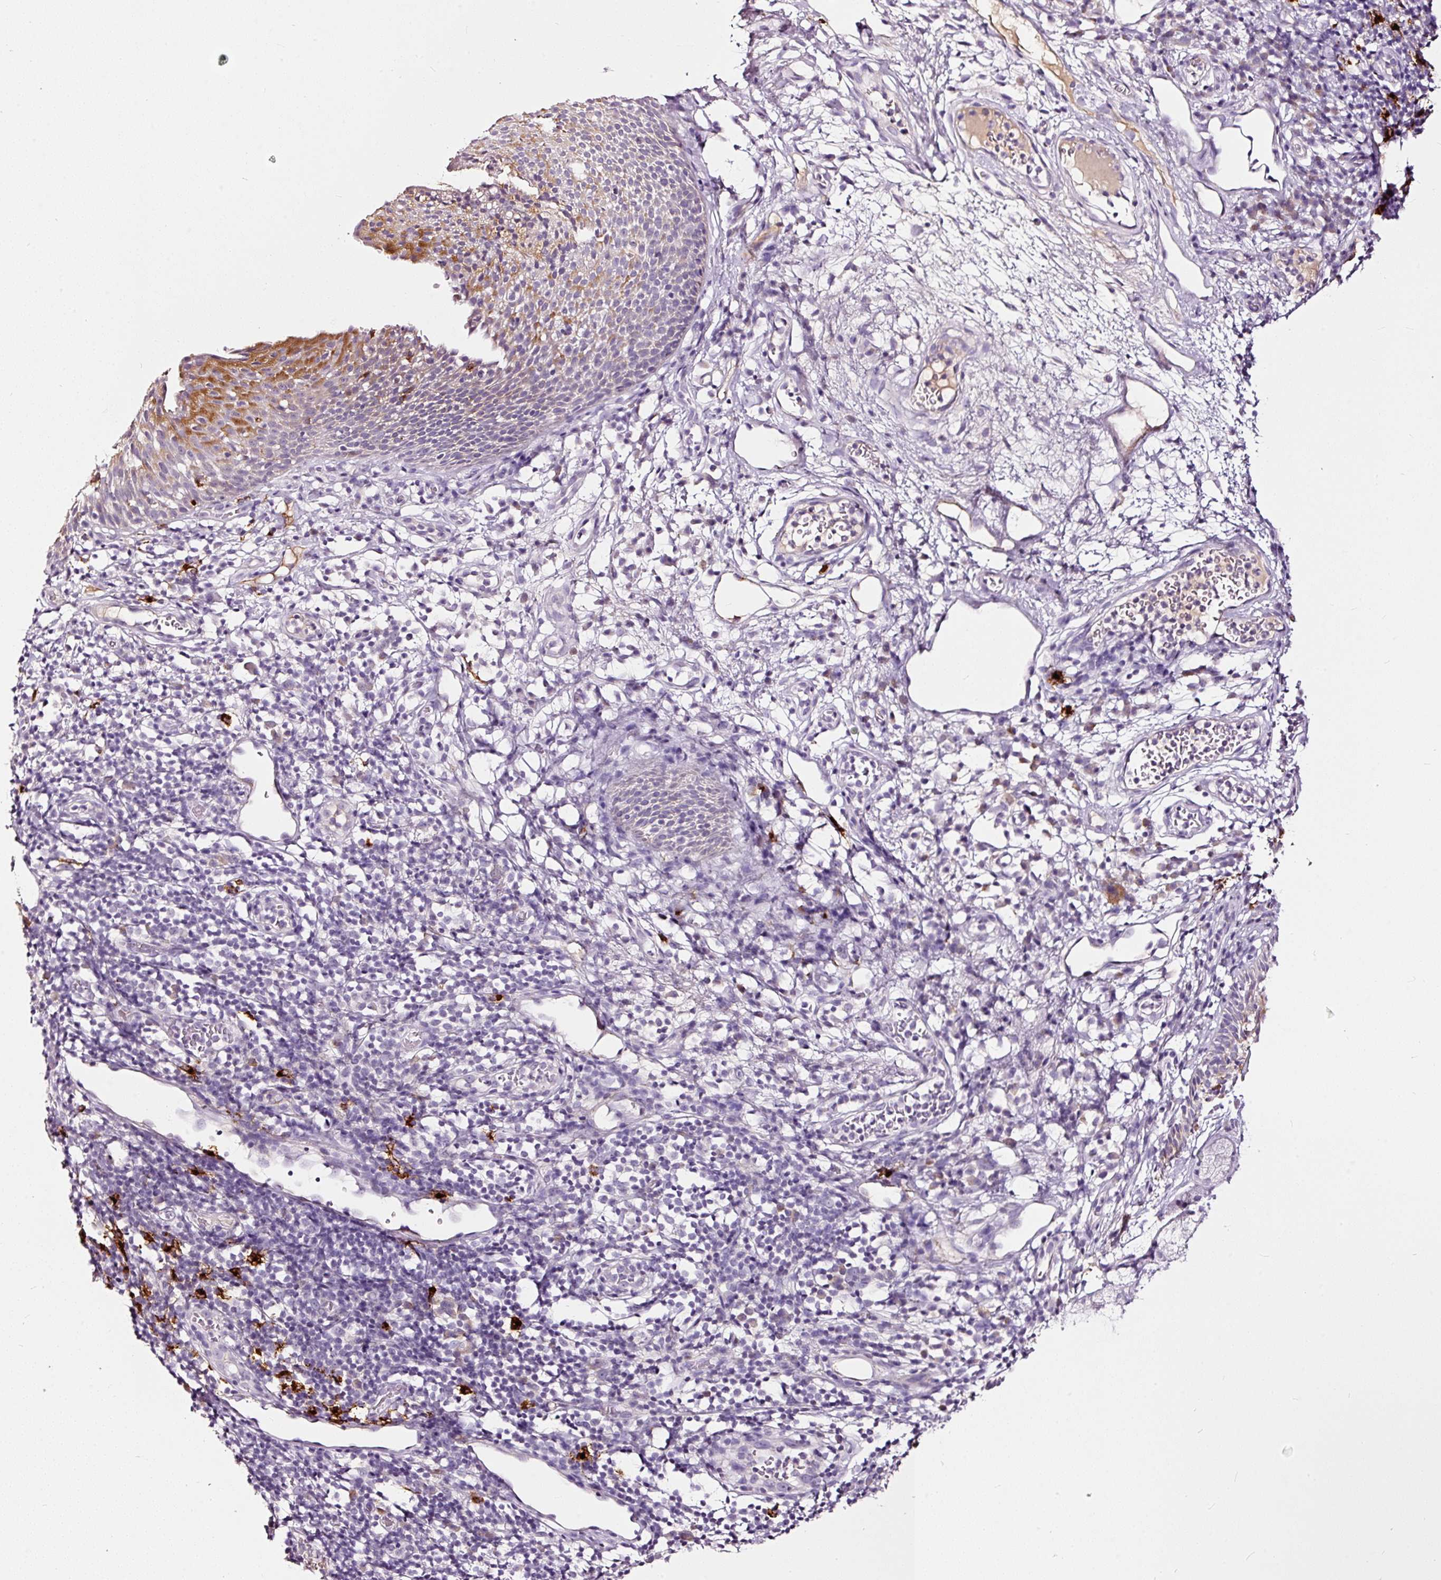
{"staining": {"intensity": "moderate", "quantity": "<25%", "location": "cytoplasmic/membranous"}, "tissue": "nasopharynx", "cell_type": "Respiratory epithelial cells", "image_type": "normal", "snomed": [{"axis": "morphology", "description": "Normal tissue, NOS"}, {"axis": "topography", "description": "Lymph node"}, {"axis": "topography", "description": "Cartilage tissue"}, {"axis": "topography", "description": "Nasopharynx"}], "caption": "Immunohistochemical staining of benign human nasopharynx demonstrates <25% levels of moderate cytoplasmic/membranous protein expression in about <25% of respiratory epithelial cells. The staining was performed using DAB to visualize the protein expression in brown, while the nuclei were stained in blue with hematoxylin (Magnification: 20x).", "gene": "LAMP3", "patient": {"sex": "male", "age": 63}}